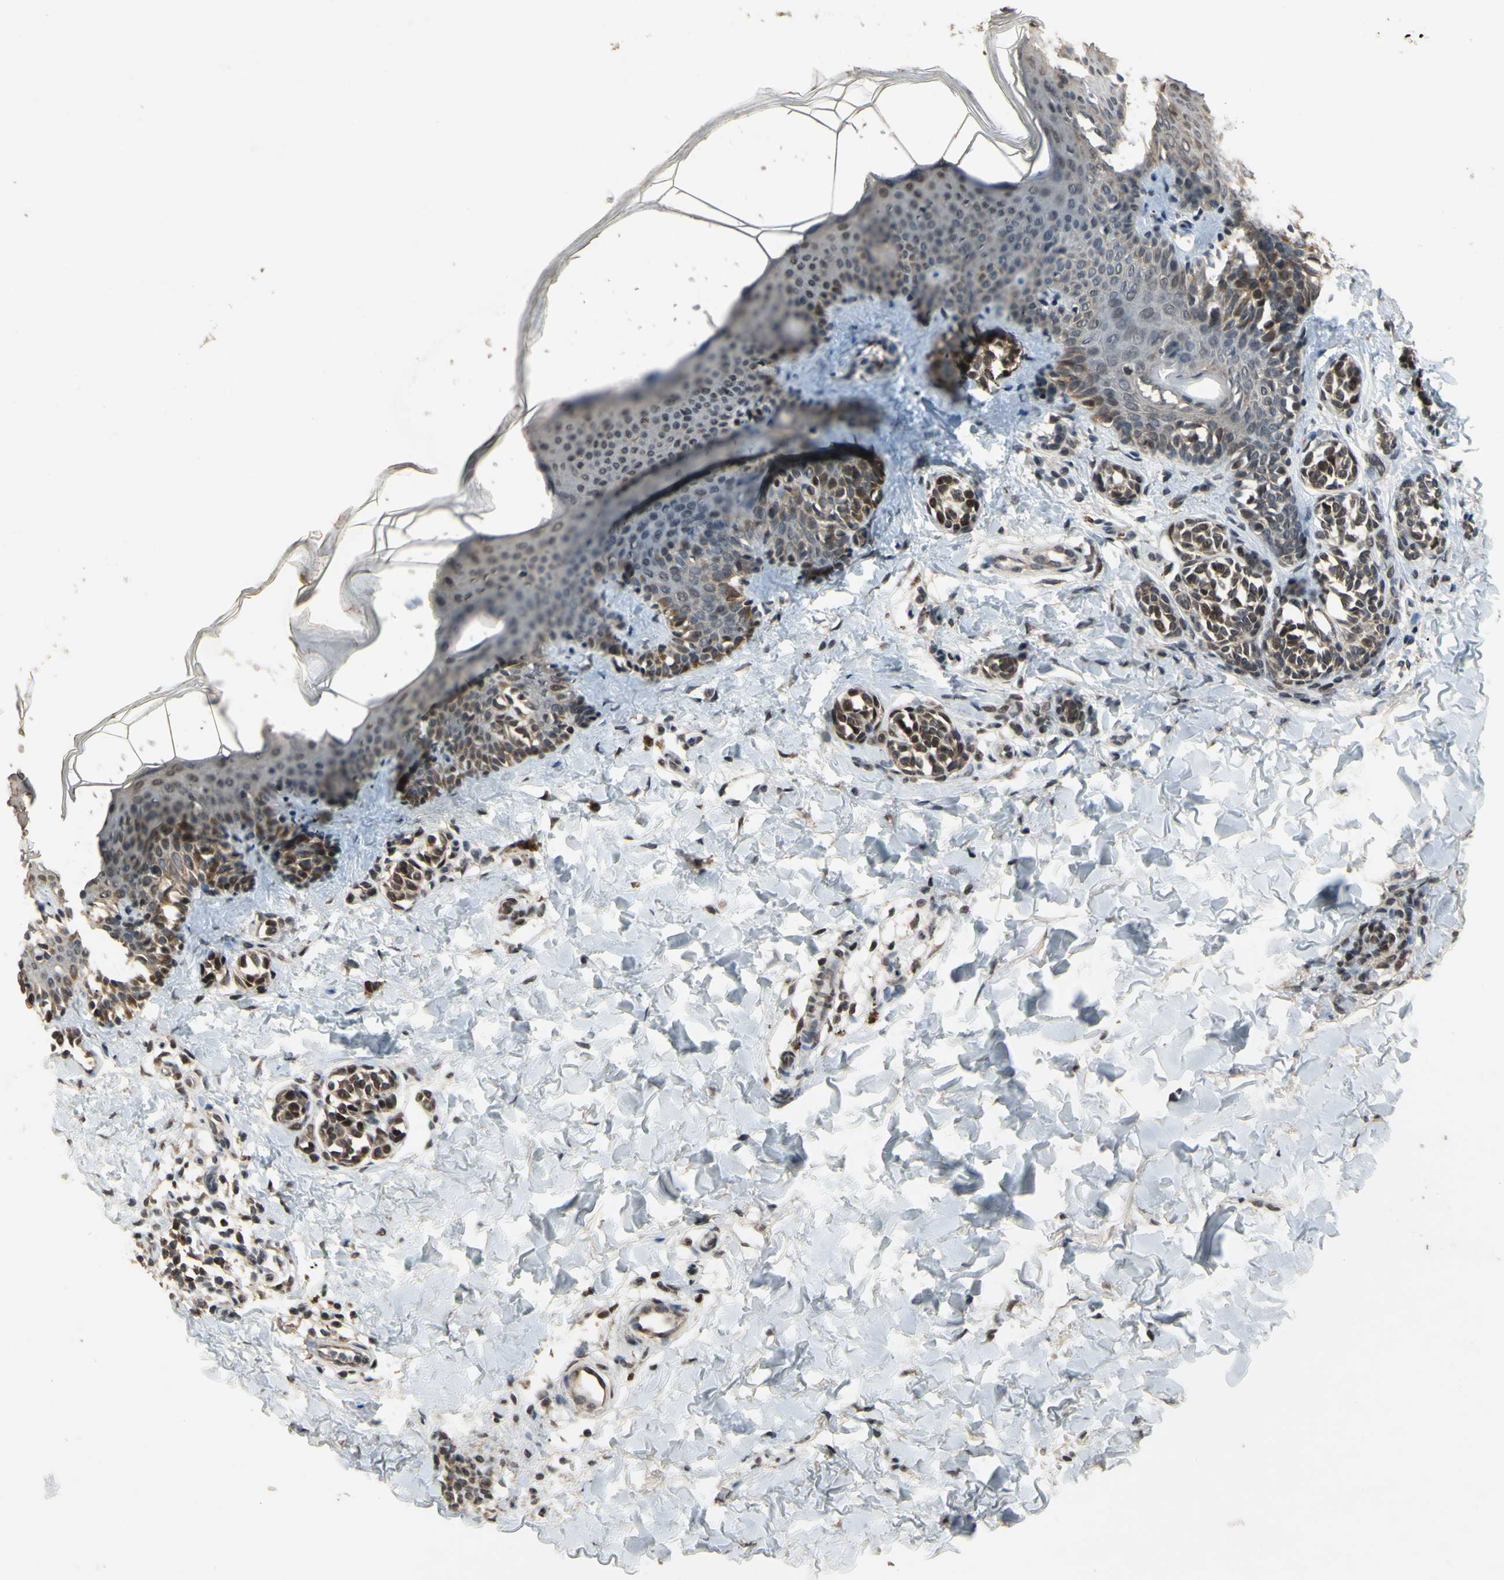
{"staining": {"intensity": "weak", "quantity": "25%-75%", "location": "cytoplasmic/membranous,nuclear"}, "tissue": "skin", "cell_type": "Fibroblasts", "image_type": "normal", "snomed": [{"axis": "morphology", "description": "Normal tissue, NOS"}, {"axis": "topography", "description": "Skin"}], "caption": "High-magnification brightfield microscopy of normal skin stained with DAB (brown) and counterstained with hematoxylin (blue). fibroblasts exhibit weak cytoplasmic/membranous,nuclear staining is present in approximately25%-75% of cells.", "gene": "ZNF174", "patient": {"sex": "male", "age": 16}}